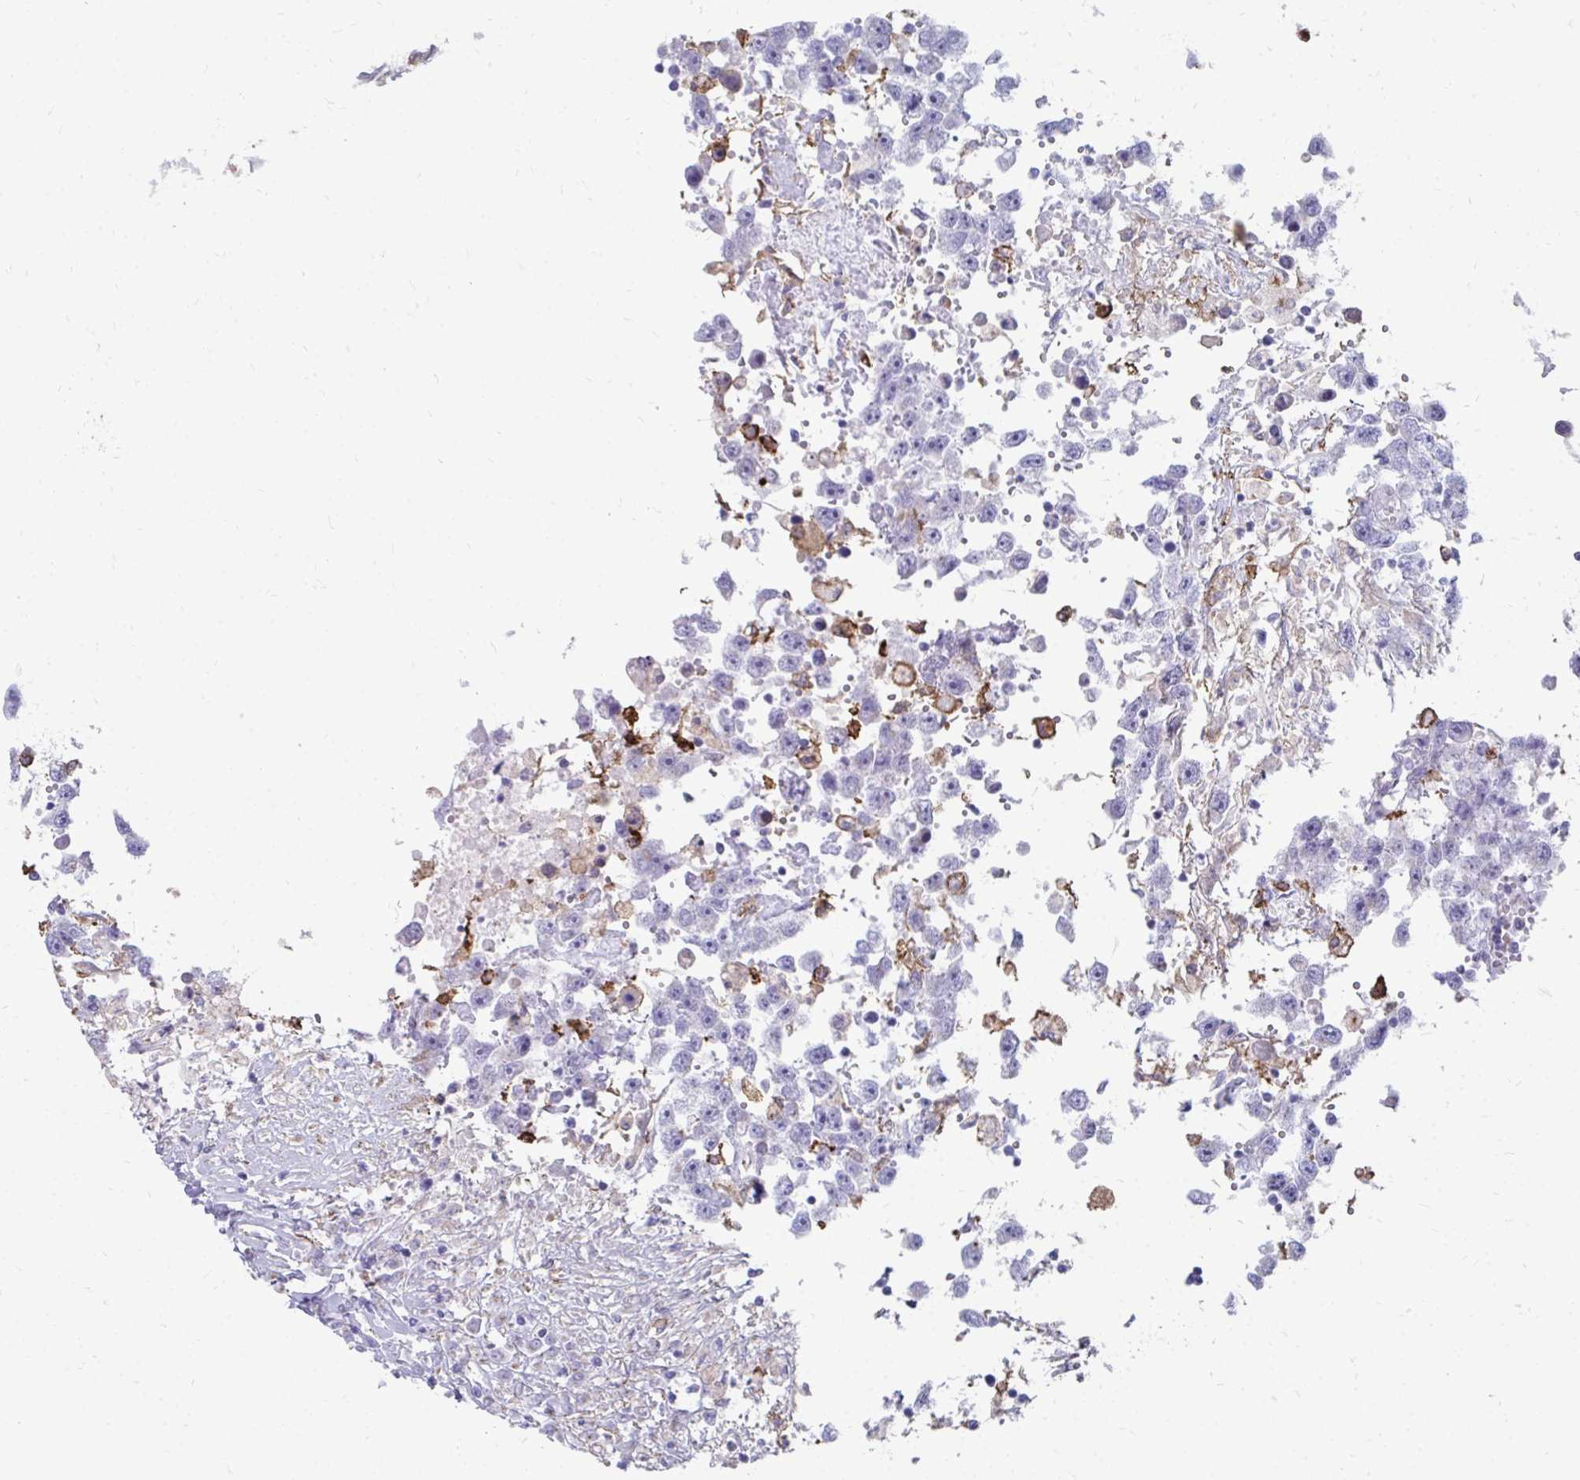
{"staining": {"intensity": "negative", "quantity": "none", "location": "none"}, "tissue": "testis cancer", "cell_type": "Tumor cells", "image_type": "cancer", "snomed": [{"axis": "morphology", "description": "Carcinoma, Embryonal, NOS"}, {"axis": "topography", "description": "Testis"}], "caption": "The IHC photomicrograph has no significant positivity in tumor cells of testis cancer tissue.", "gene": "CD163", "patient": {"sex": "male", "age": 83}}